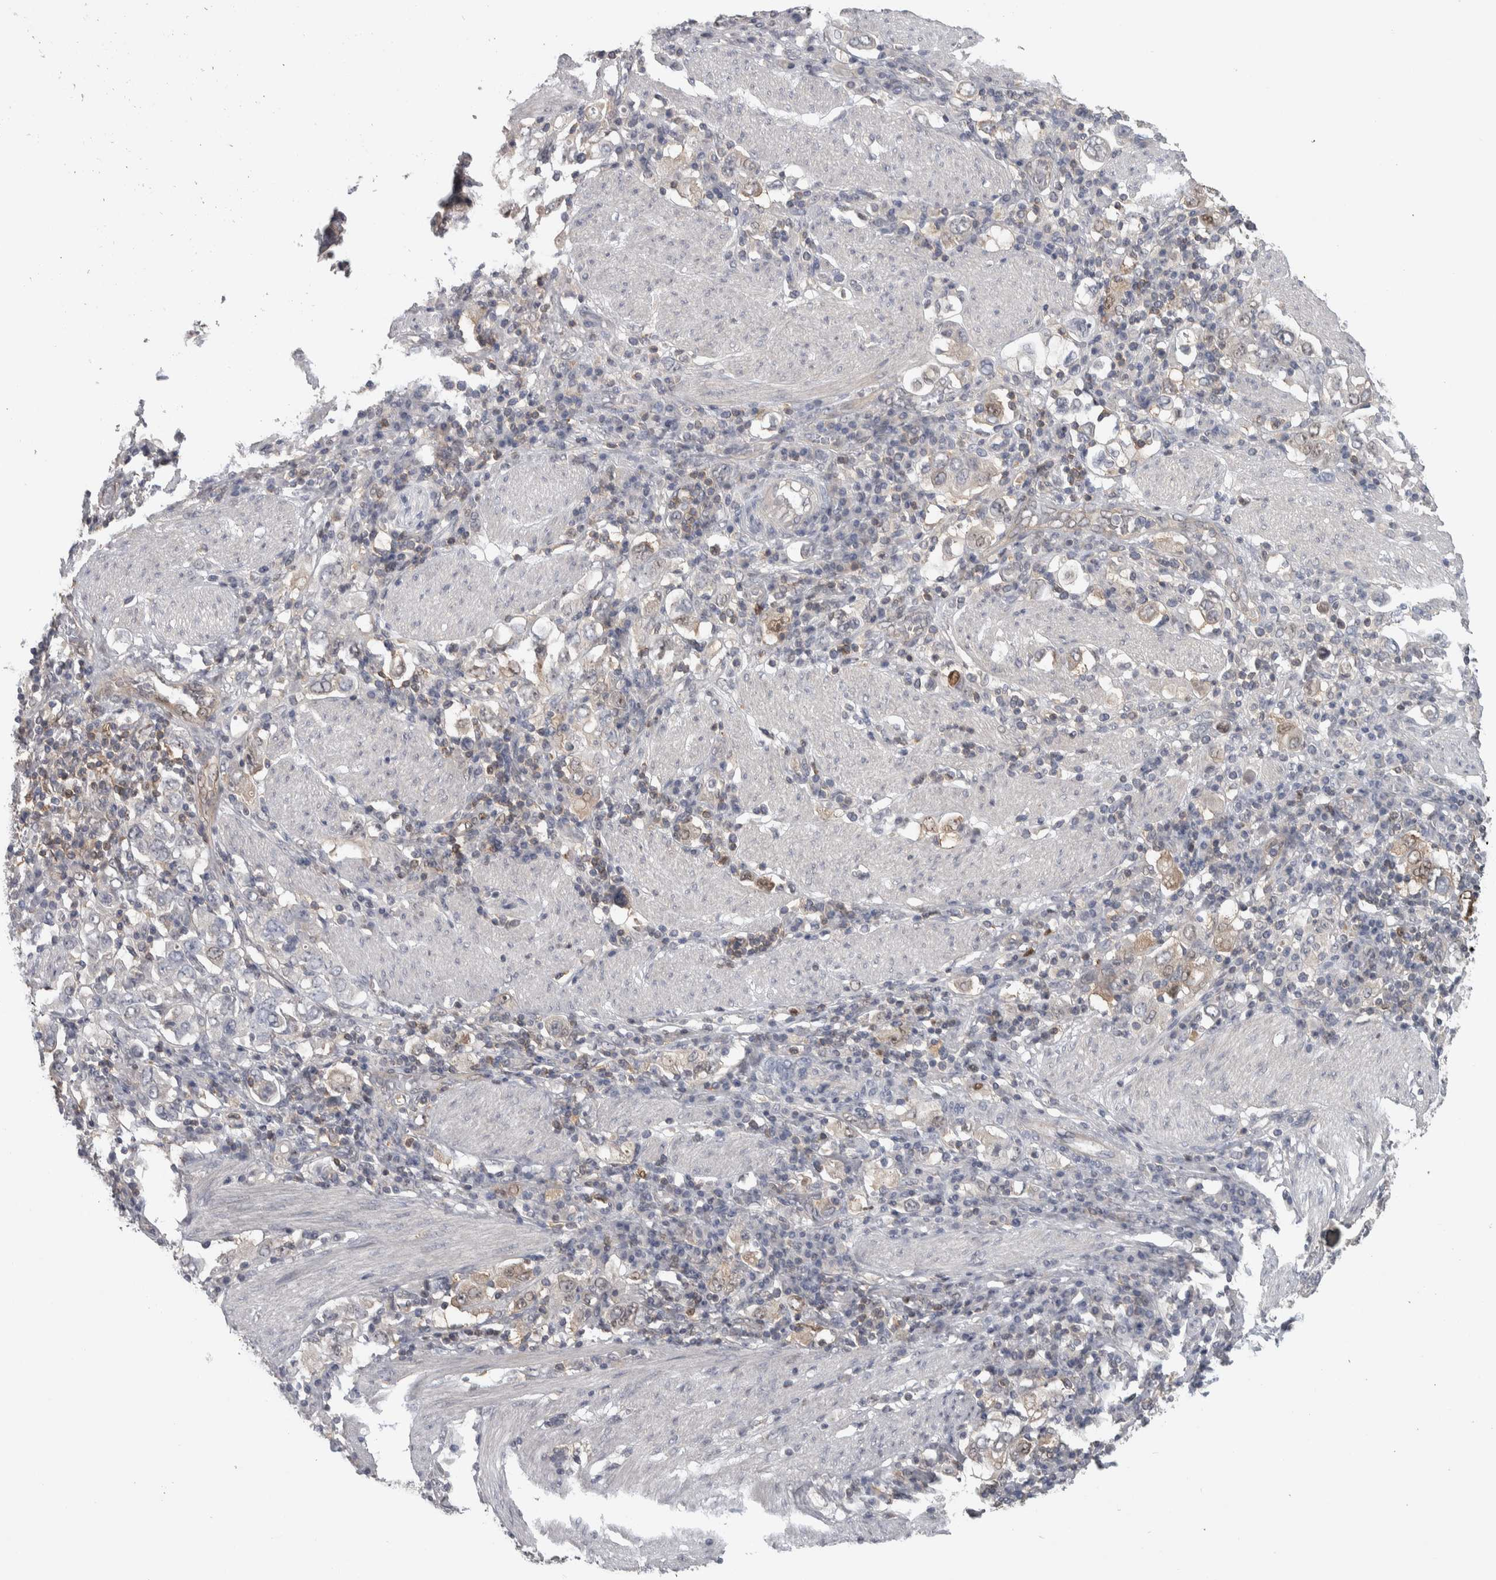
{"staining": {"intensity": "weak", "quantity": "<25%", "location": "cytoplasmic/membranous"}, "tissue": "stomach cancer", "cell_type": "Tumor cells", "image_type": "cancer", "snomed": [{"axis": "morphology", "description": "Adenocarcinoma, NOS"}, {"axis": "topography", "description": "Stomach, upper"}], "caption": "Immunohistochemistry photomicrograph of neoplastic tissue: stomach adenocarcinoma stained with DAB demonstrates no significant protein positivity in tumor cells.", "gene": "NFKB2", "patient": {"sex": "male", "age": 62}}